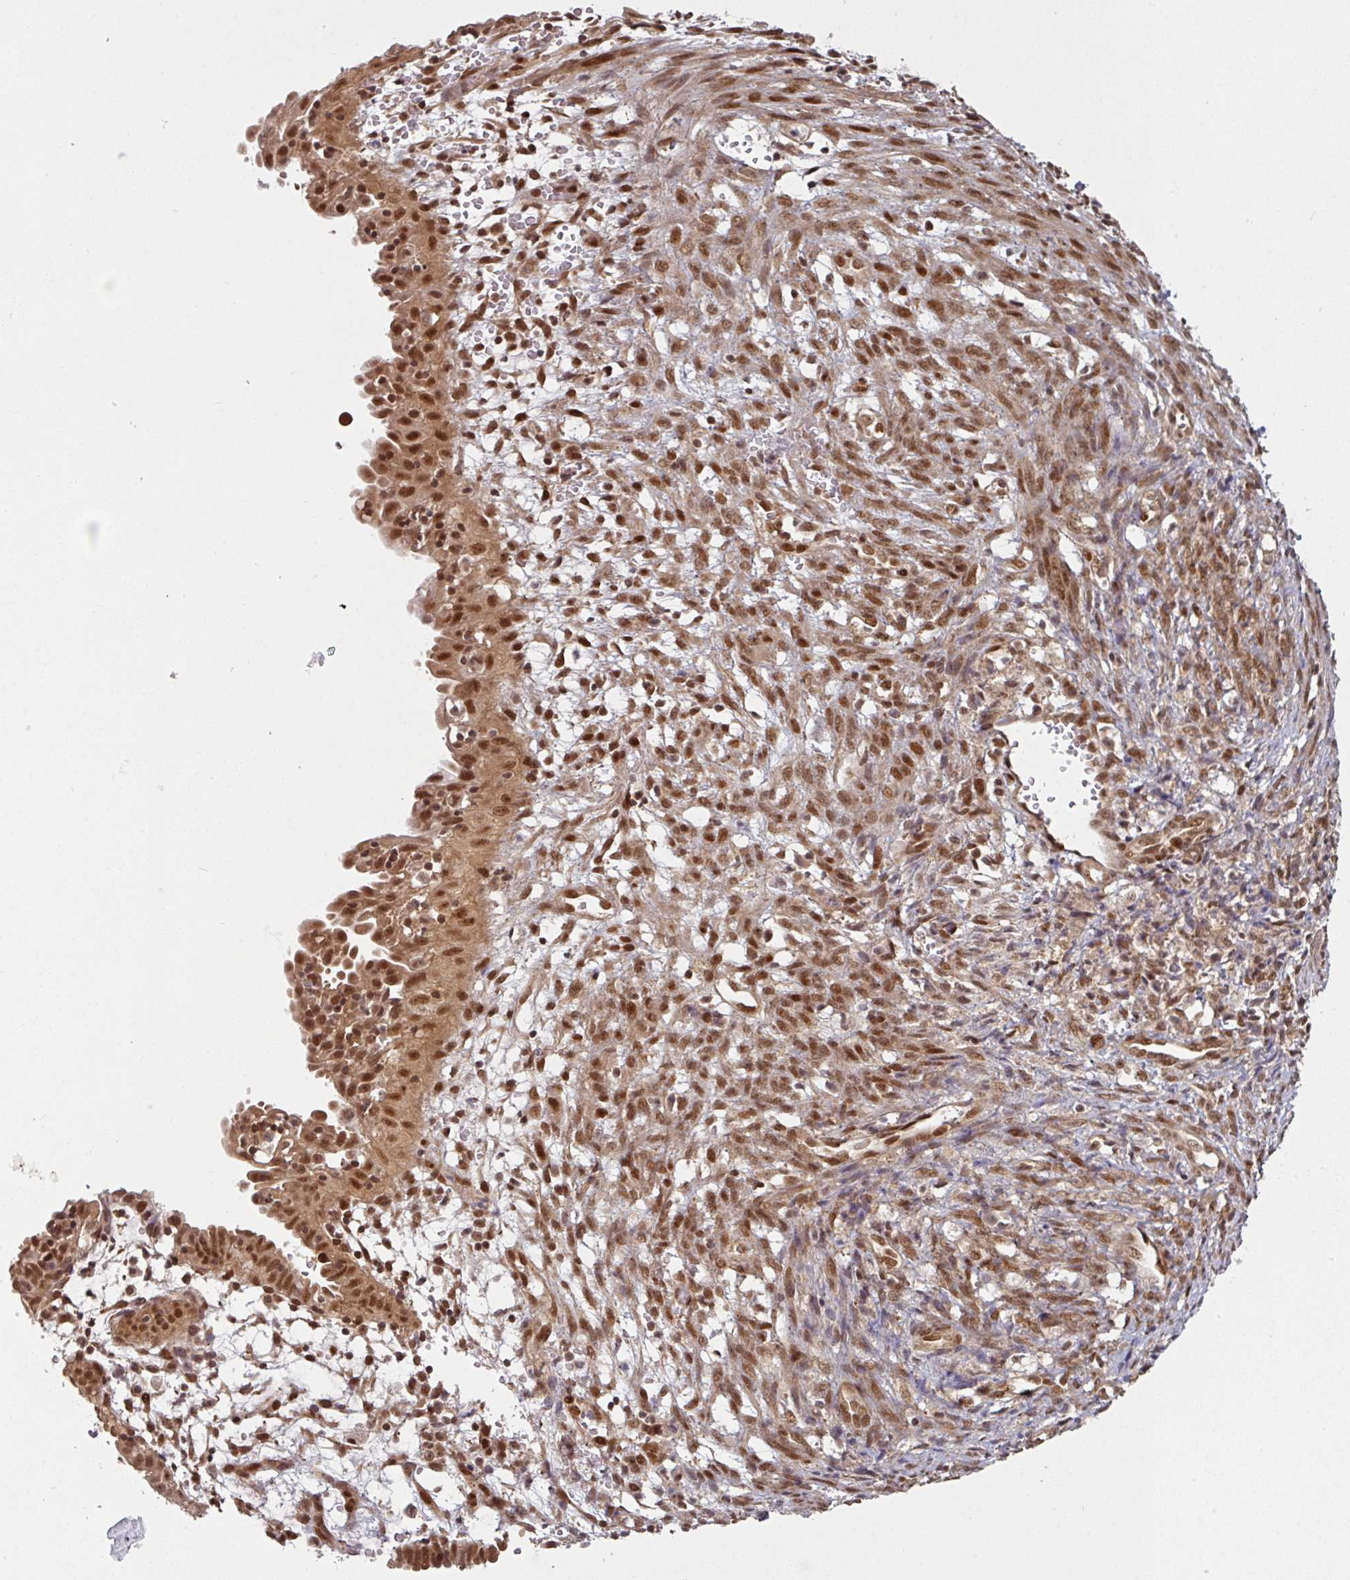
{"staining": {"intensity": "moderate", "quantity": "25%-75%", "location": "cytoplasmic/membranous,nuclear"}, "tissue": "endometrial cancer", "cell_type": "Tumor cells", "image_type": "cancer", "snomed": [{"axis": "morphology", "description": "Adenocarcinoma, NOS"}, {"axis": "topography", "description": "Endometrium"}], "caption": "Human endometrial cancer stained for a protein (brown) reveals moderate cytoplasmic/membranous and nuclear positive expression in about 25%-75% of tumor cells.", "gene": "SIK3", "patient": {"sex": "female", "age": 79}}